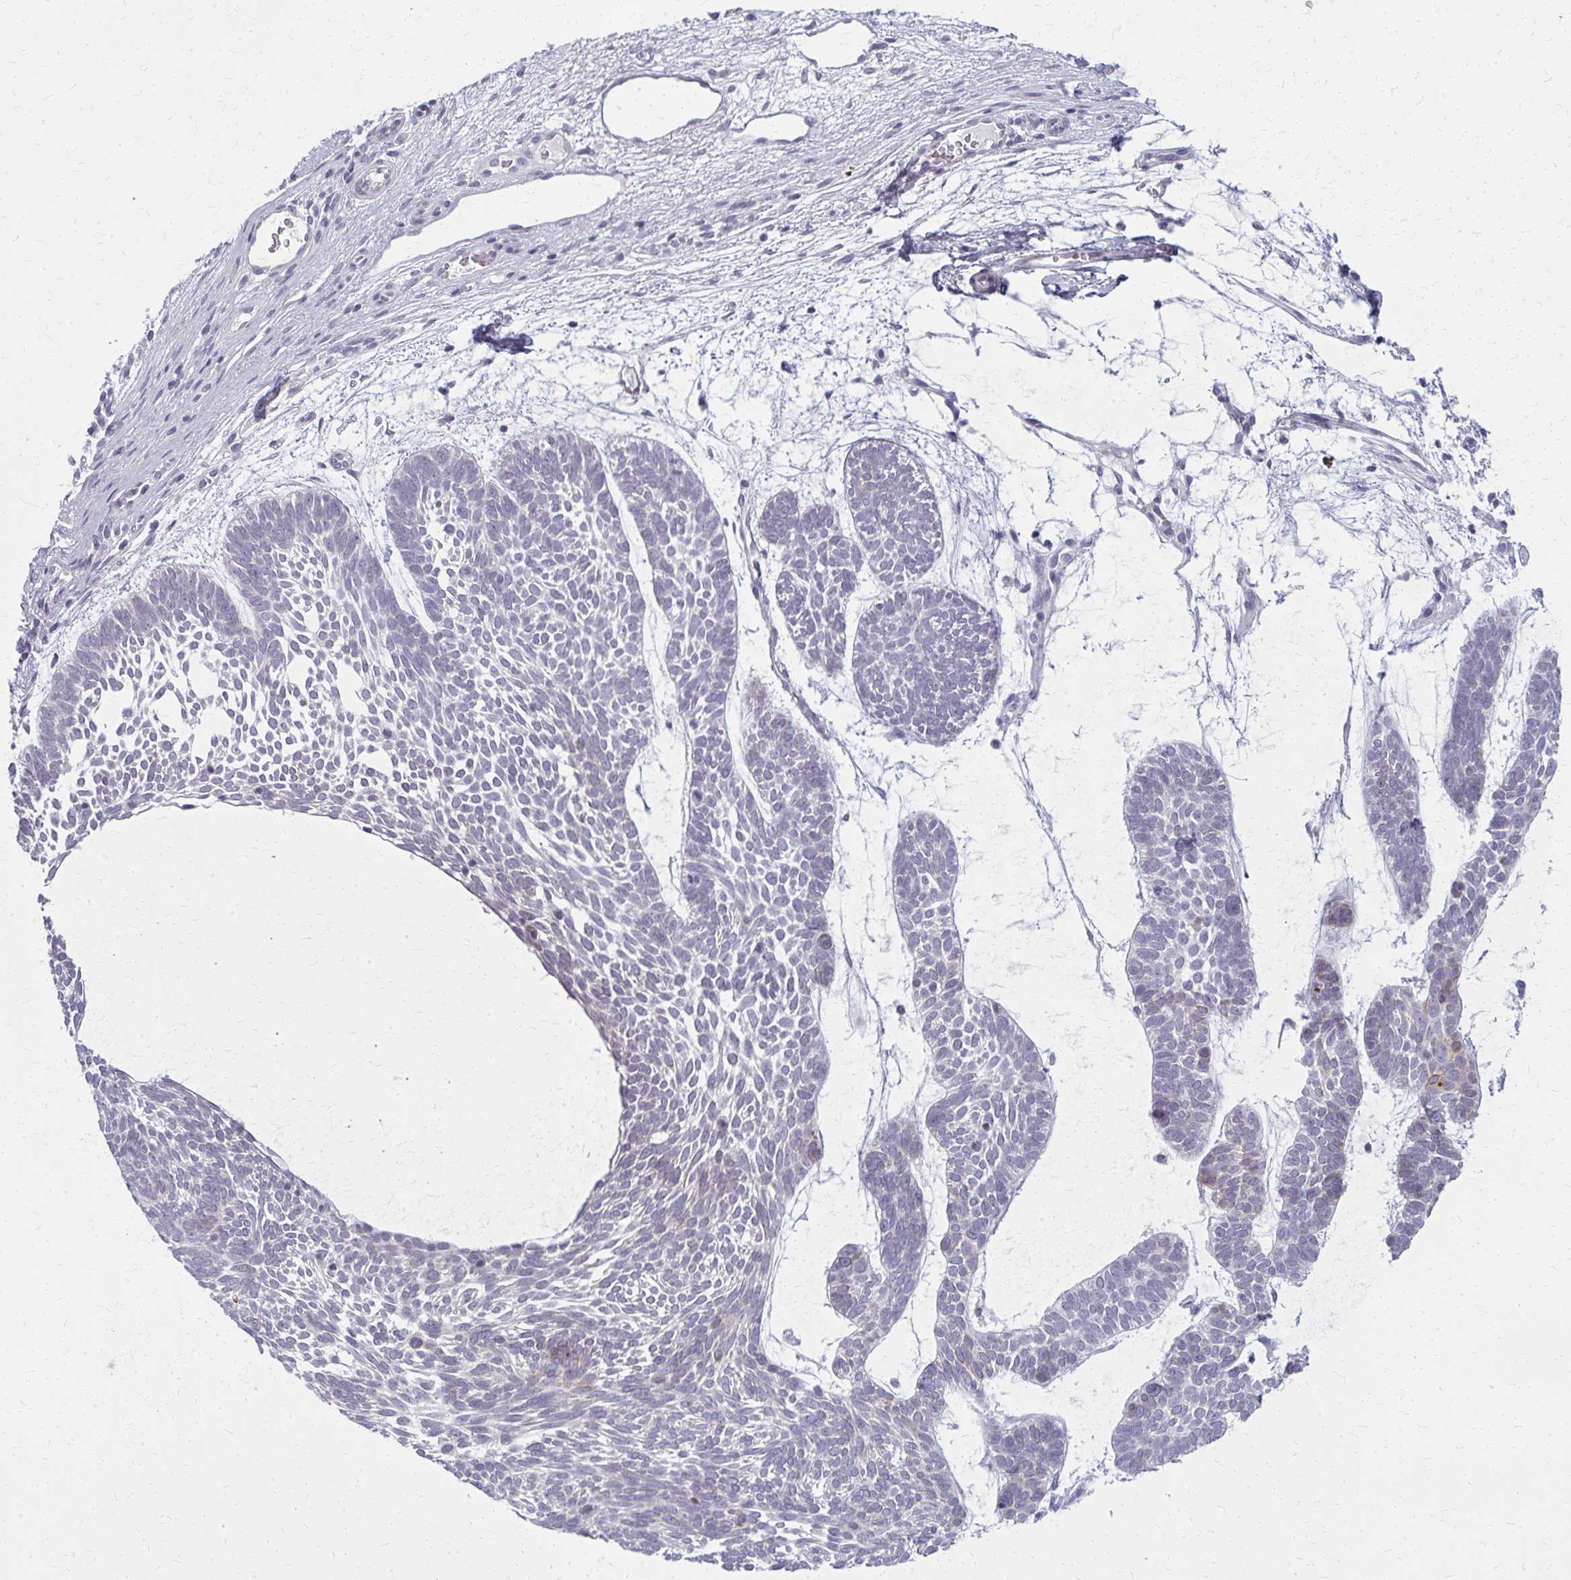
{"staining": {"intensity": "negative", "quantity": "none", "location": "none"}, "tissue": "skin cancer", "cell_type": "Tumor cells", "image_type": "cancer", "snomed": [{"axis": "morphology", "description": "Basal cell carcinoma"}, {"axis": "topography", "description": "Skin"}, {"axis": "topography", "description": "Skin of face"}], "caption": "There is no significant staining in tumor cells of skin cancer. (DAB immunohistochemistry (IHC) visualized using brightfield microscopy, high magnification).", "gene": "CASQ2", "patient": {"sex": "male", "age": 83}}